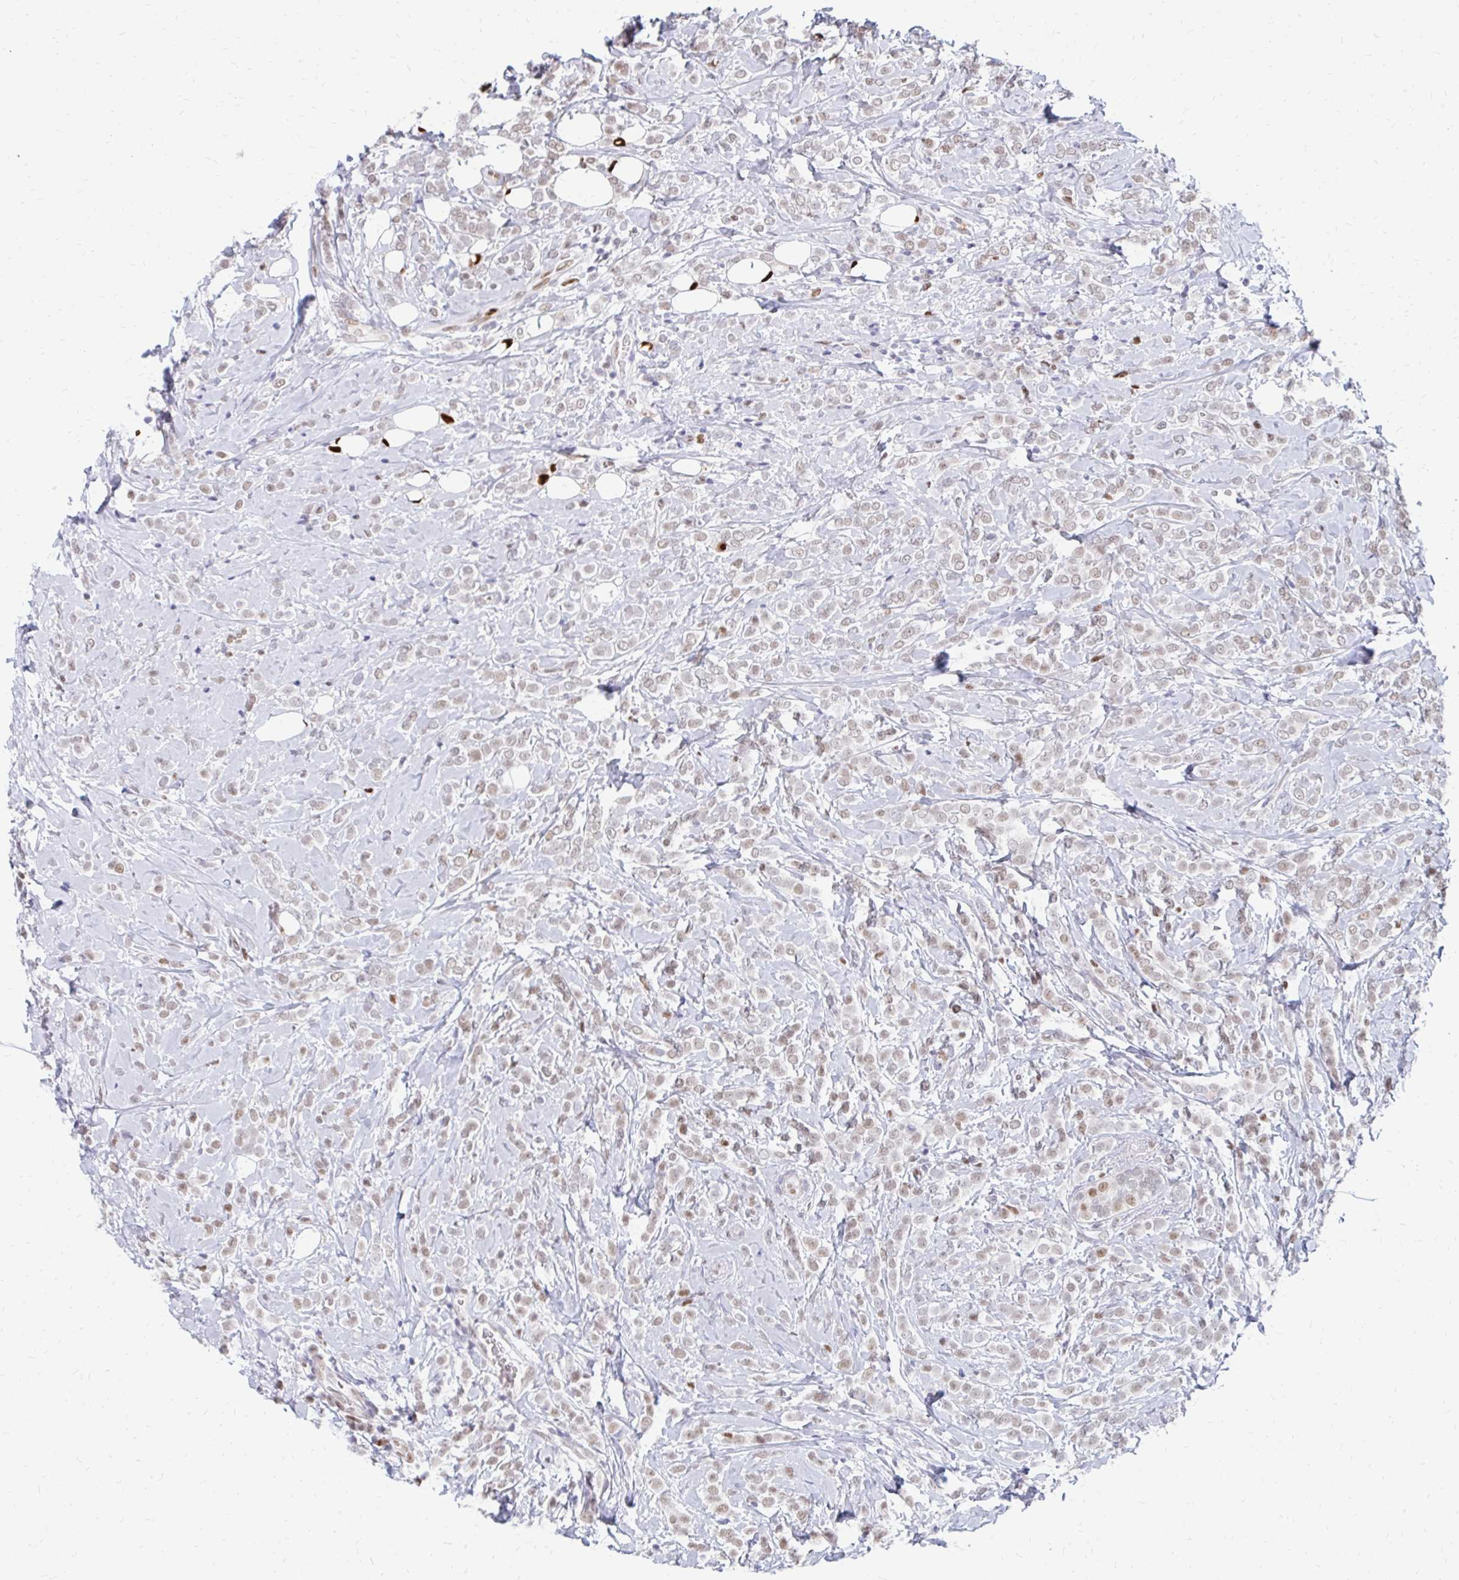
{"staining": {"intensity": "weak", "quantity": ">75%", "location": "nuclear"}, "tissue": "breast cancer", "cell_type": "Tumor cells", "image_type": "cancer", "snomed": [{"axis": "morphology", "description": "Lobular carcinoma"}, {"axis": "topography", "description": "Breast"}], "caption": "Breast cancer stained for a protein reveals weak nuclear positivity in tumor cells.", "gene": "PLK3", "patient": {"sex": "female", "age": 49}}